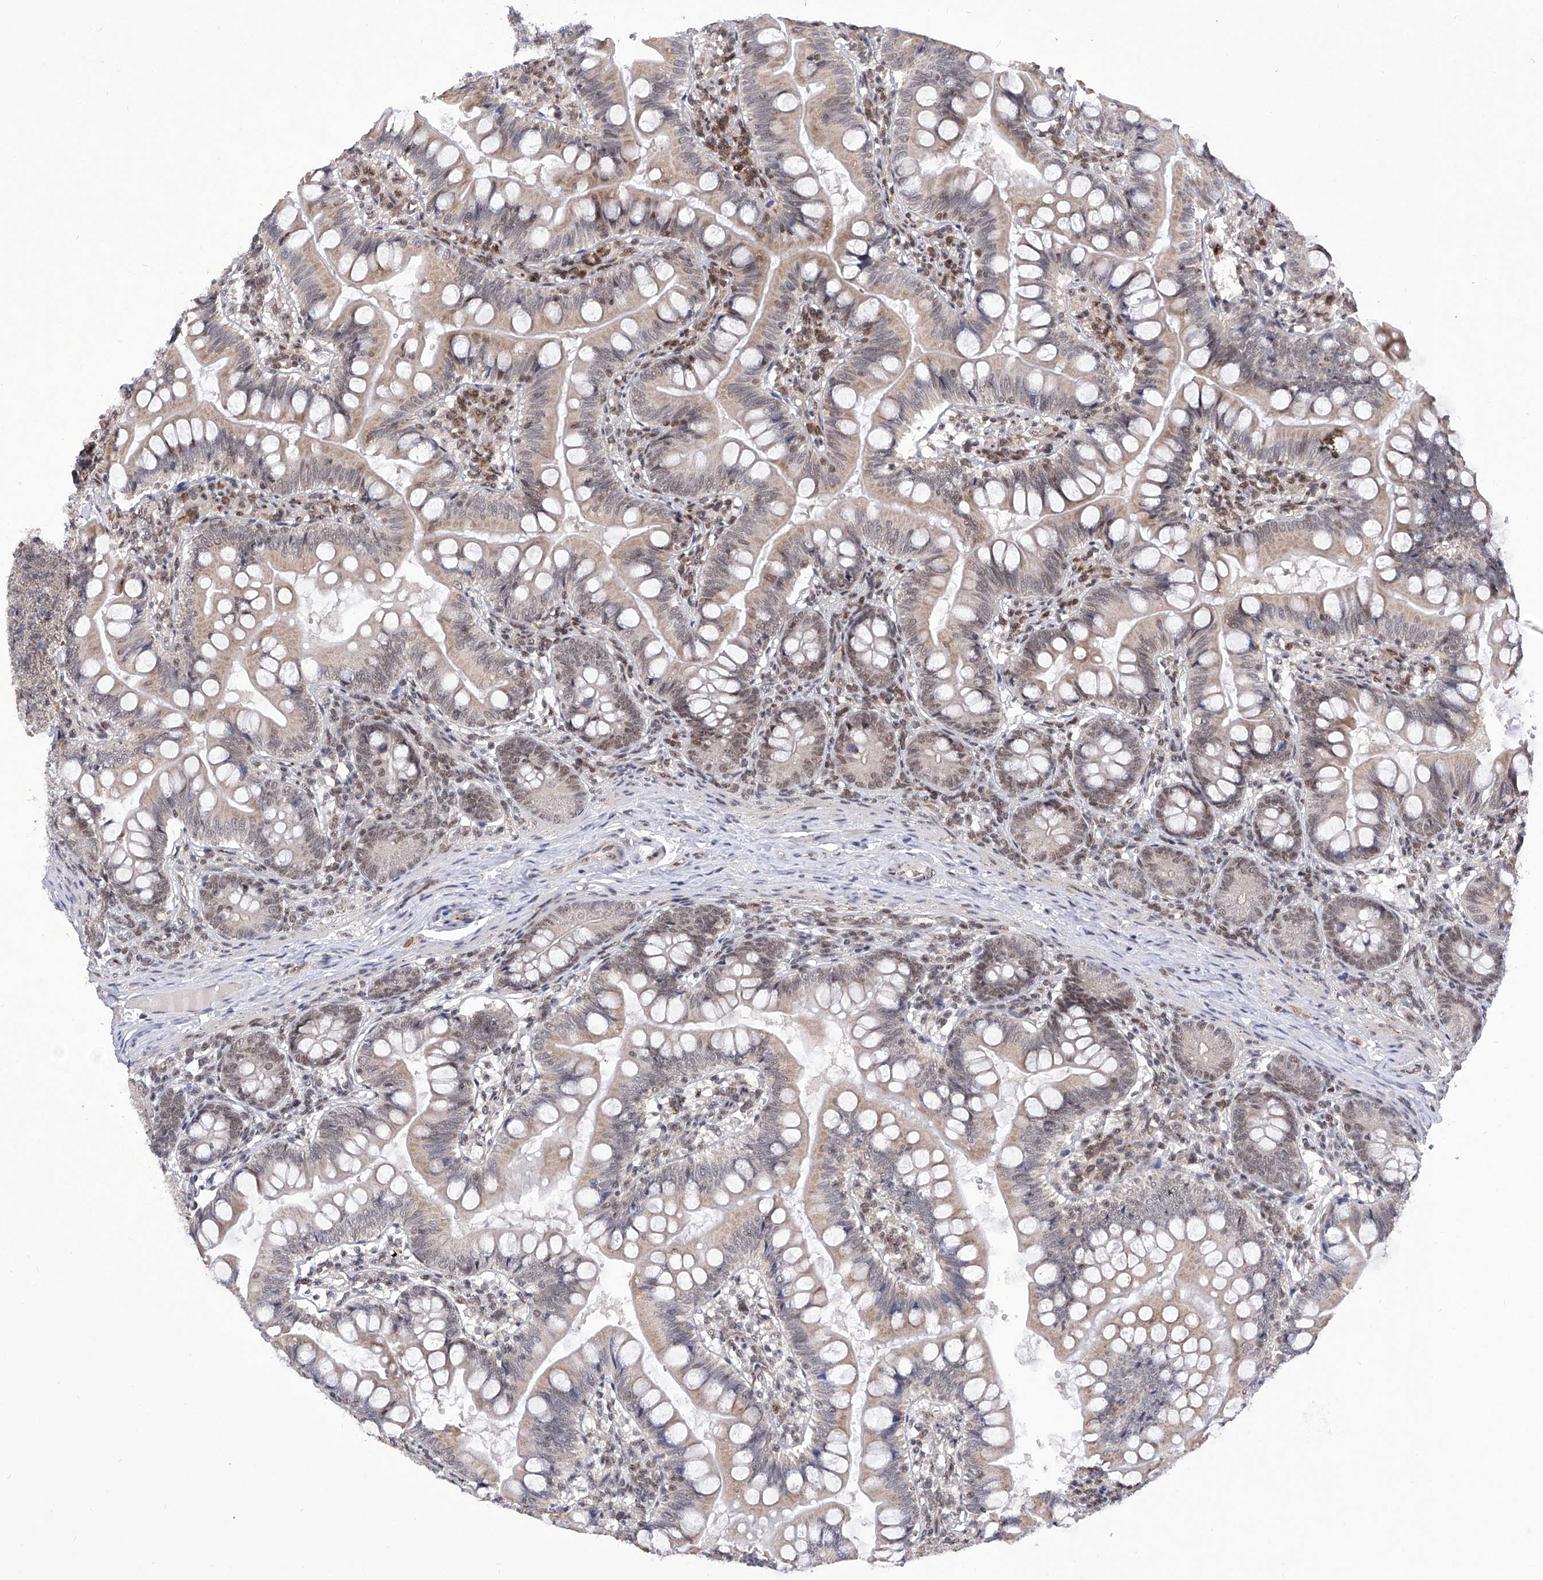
{"staining": {"intensity": "moderate", "quantity": "<25%", "location": "cytoplasmic/membranous,nuclear"}, "tissue": "small intestine", "cell_type": "Glandular cells", "image_type": "normal", "snomed": [{"axis": "morphology", "description": "Normal tissue, NOS"}, {"axis": "topography", "description": "Small intestine"}], "caption": "Immunohistochemical staining of benign human small intestine demonstrates <25% levels of moderate cytoplasmic/membranous,nuclear protein positivity in approximately <25% of glandular cells.", "gene": "RAD54L", "patient": {"sex": "male", "age": 7}}